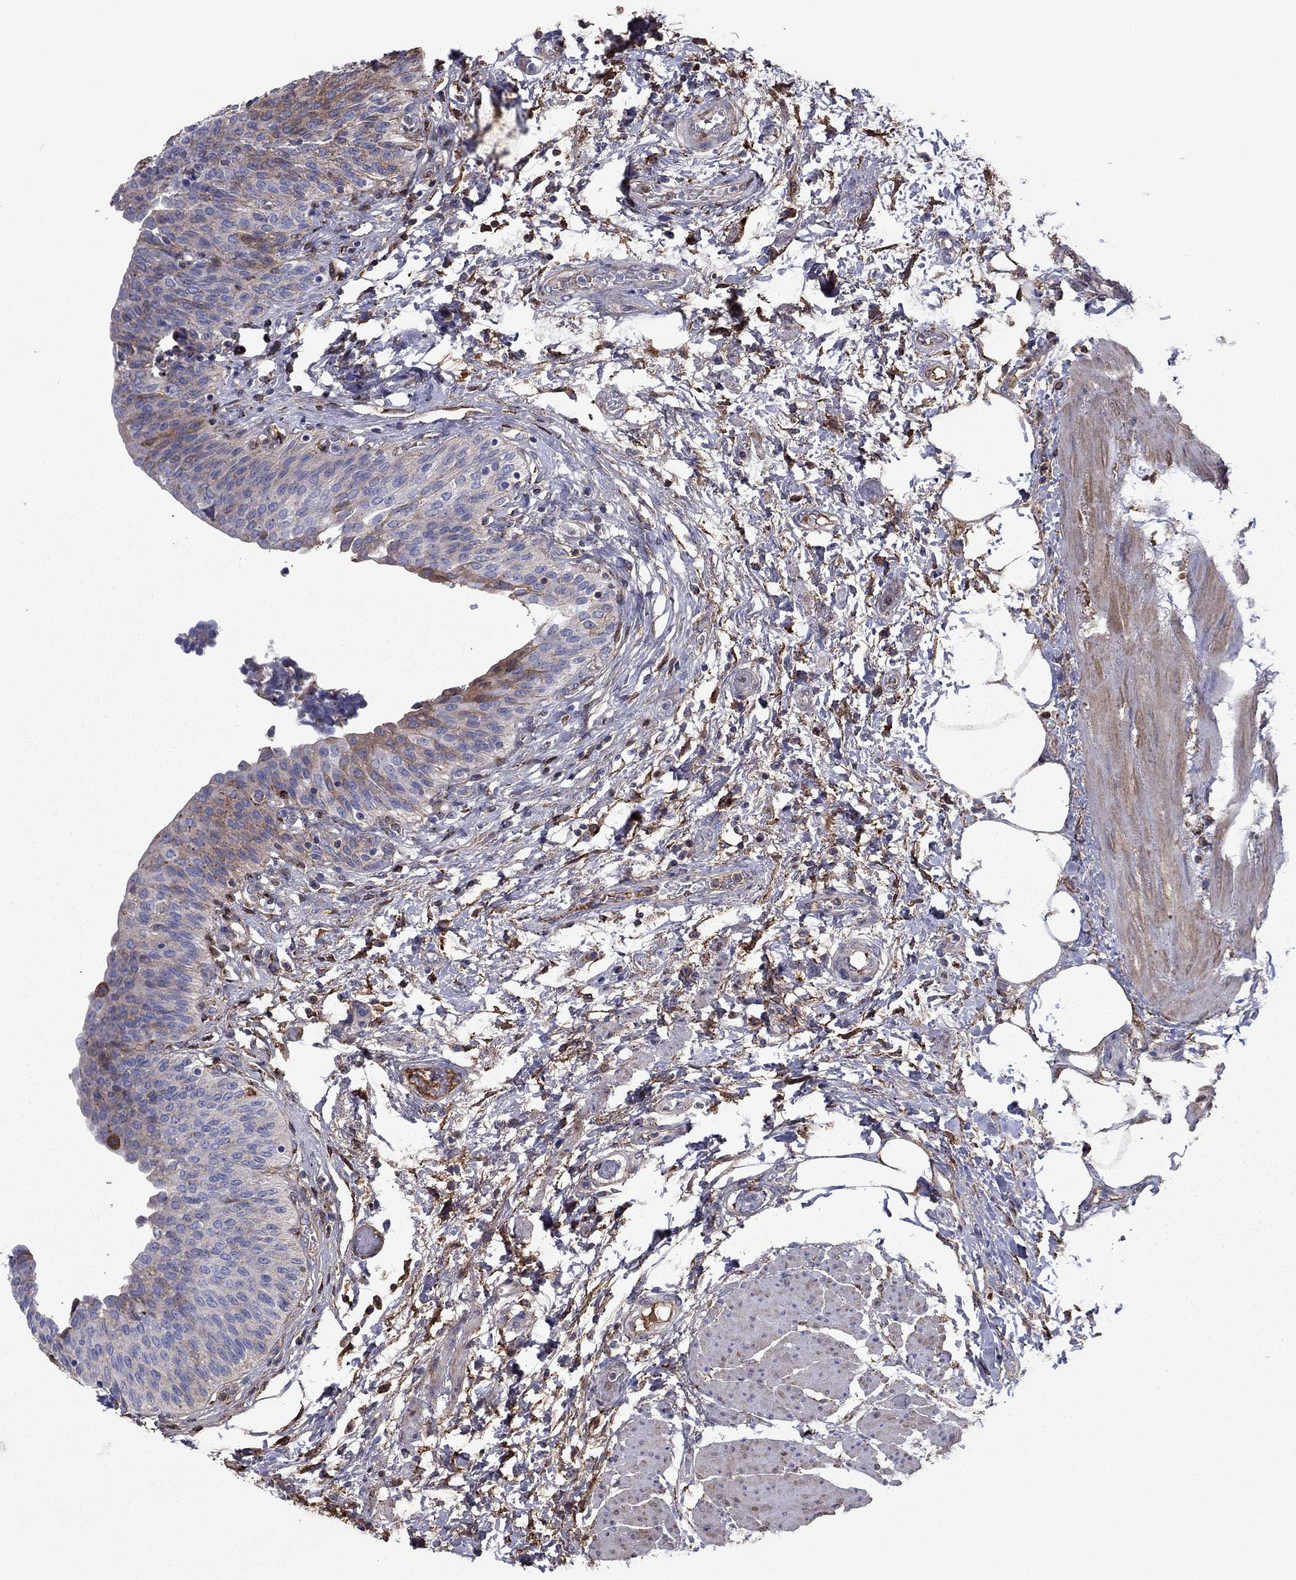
{"staining": {"intensity": "strong", "quantity": "<25%", "location": "cytoplasmic/membranous"}, "tissue": "urinary bladder", "cell_type": "Urothelial cells", "image_type": "normal", "snomed": [{"axis": "morphology", "description": "Normal tissue, NOS"}, {"axis": "morphology", "description": "Metaplasia, NOS"}, {"axis": "topography", "description": "Urinary bladder"}], "caption": "This image reveals IHC staining of benign urinary bladder, with medium strong cytoplasmic/membranous staining in approximately <25% of urothelial cells.", "gene": "HPX", "patient": {"sex": "male", "age": 68}}